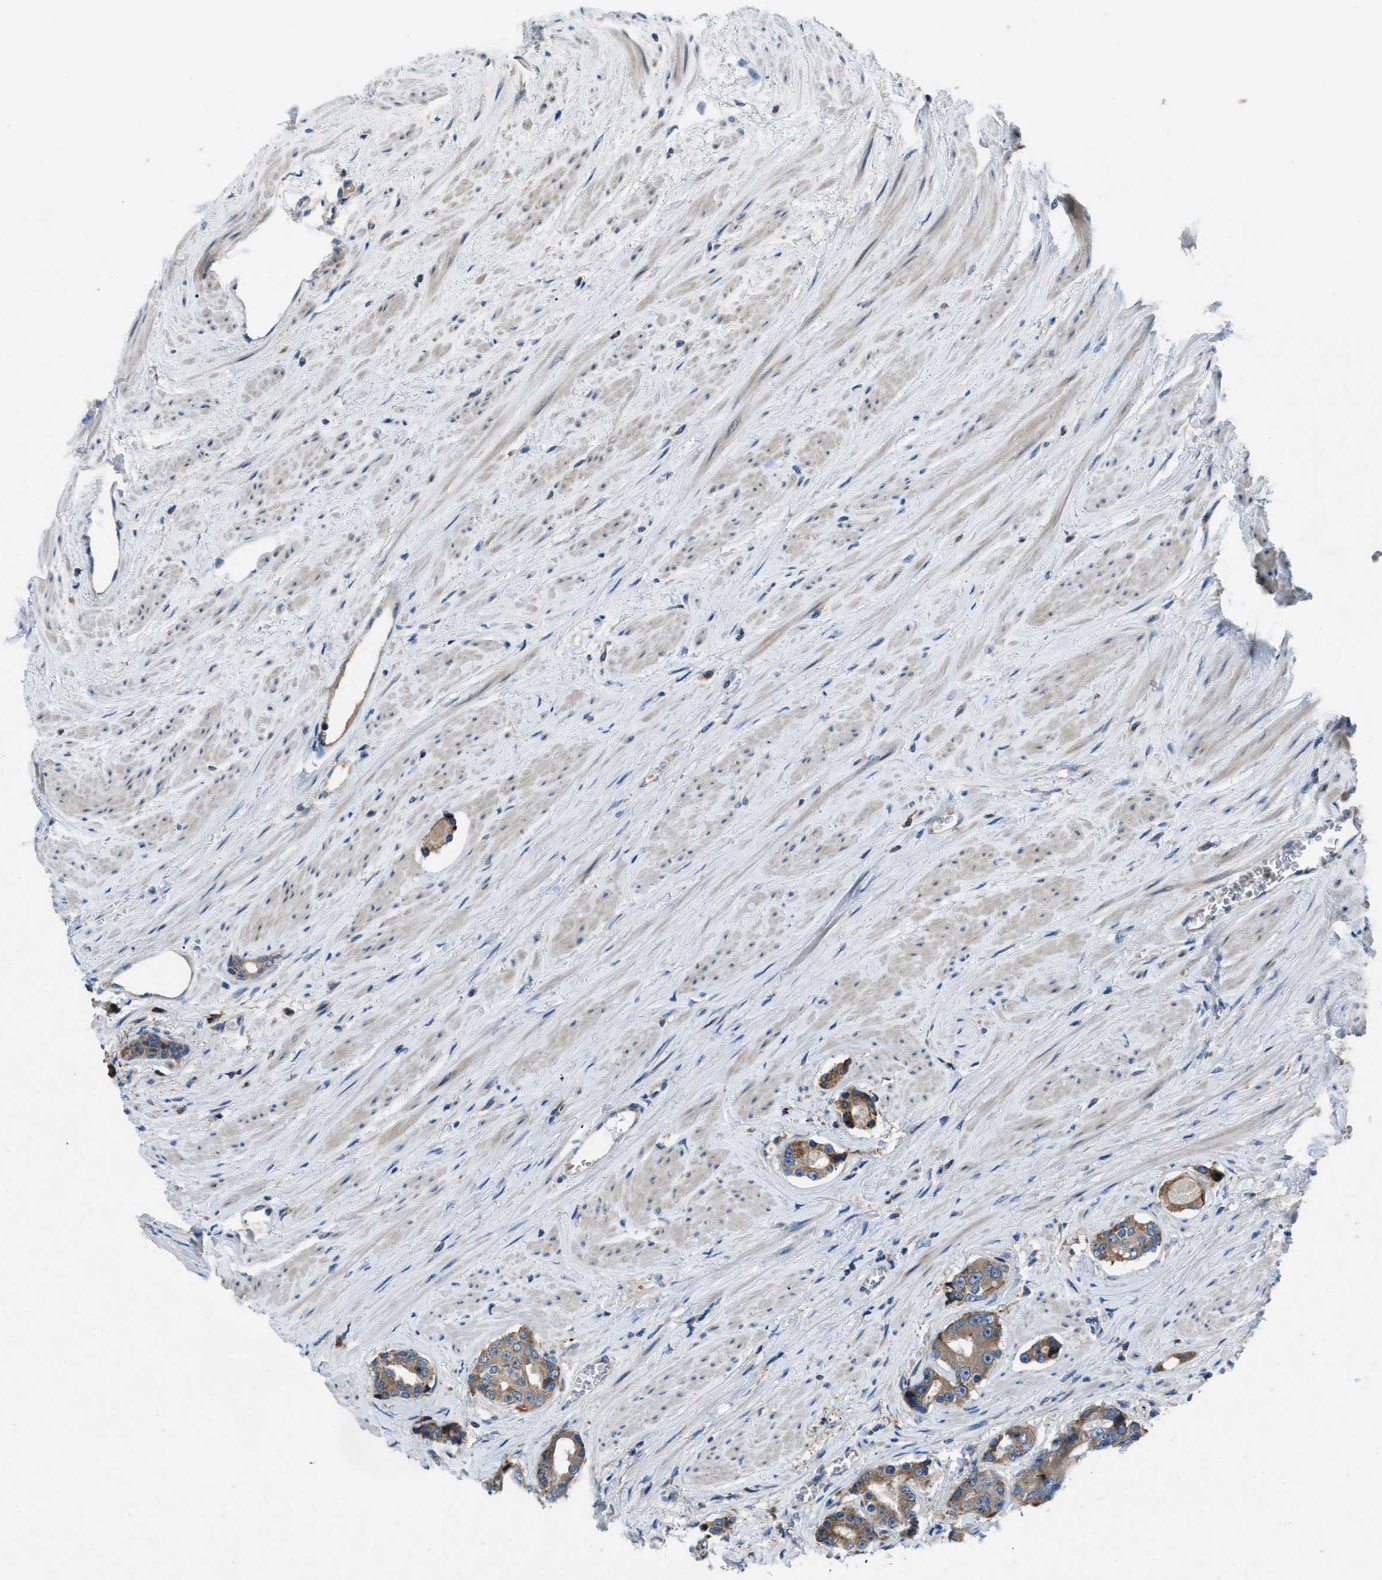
{"staining": {"intensity": "moderate", "quantity": ">75%", "location": "cytoplasmic/membranous"}, "tissue": "prostate cancer", "cell_type": "Tumor cells", "image_type": "cancer", "snomed": [{"axis": "morphology", "description": "Adenocarcinoma, High grade"}, {"axis": "topography", "description": "Prostate"}], "caption": "Moderate cytoplasmic/membranous staining is appreciated in approximately >75% of tumor cells in prostate cancer.", "gene": "MAP3K20", "patient": {"sex": "male", "age": 71}}